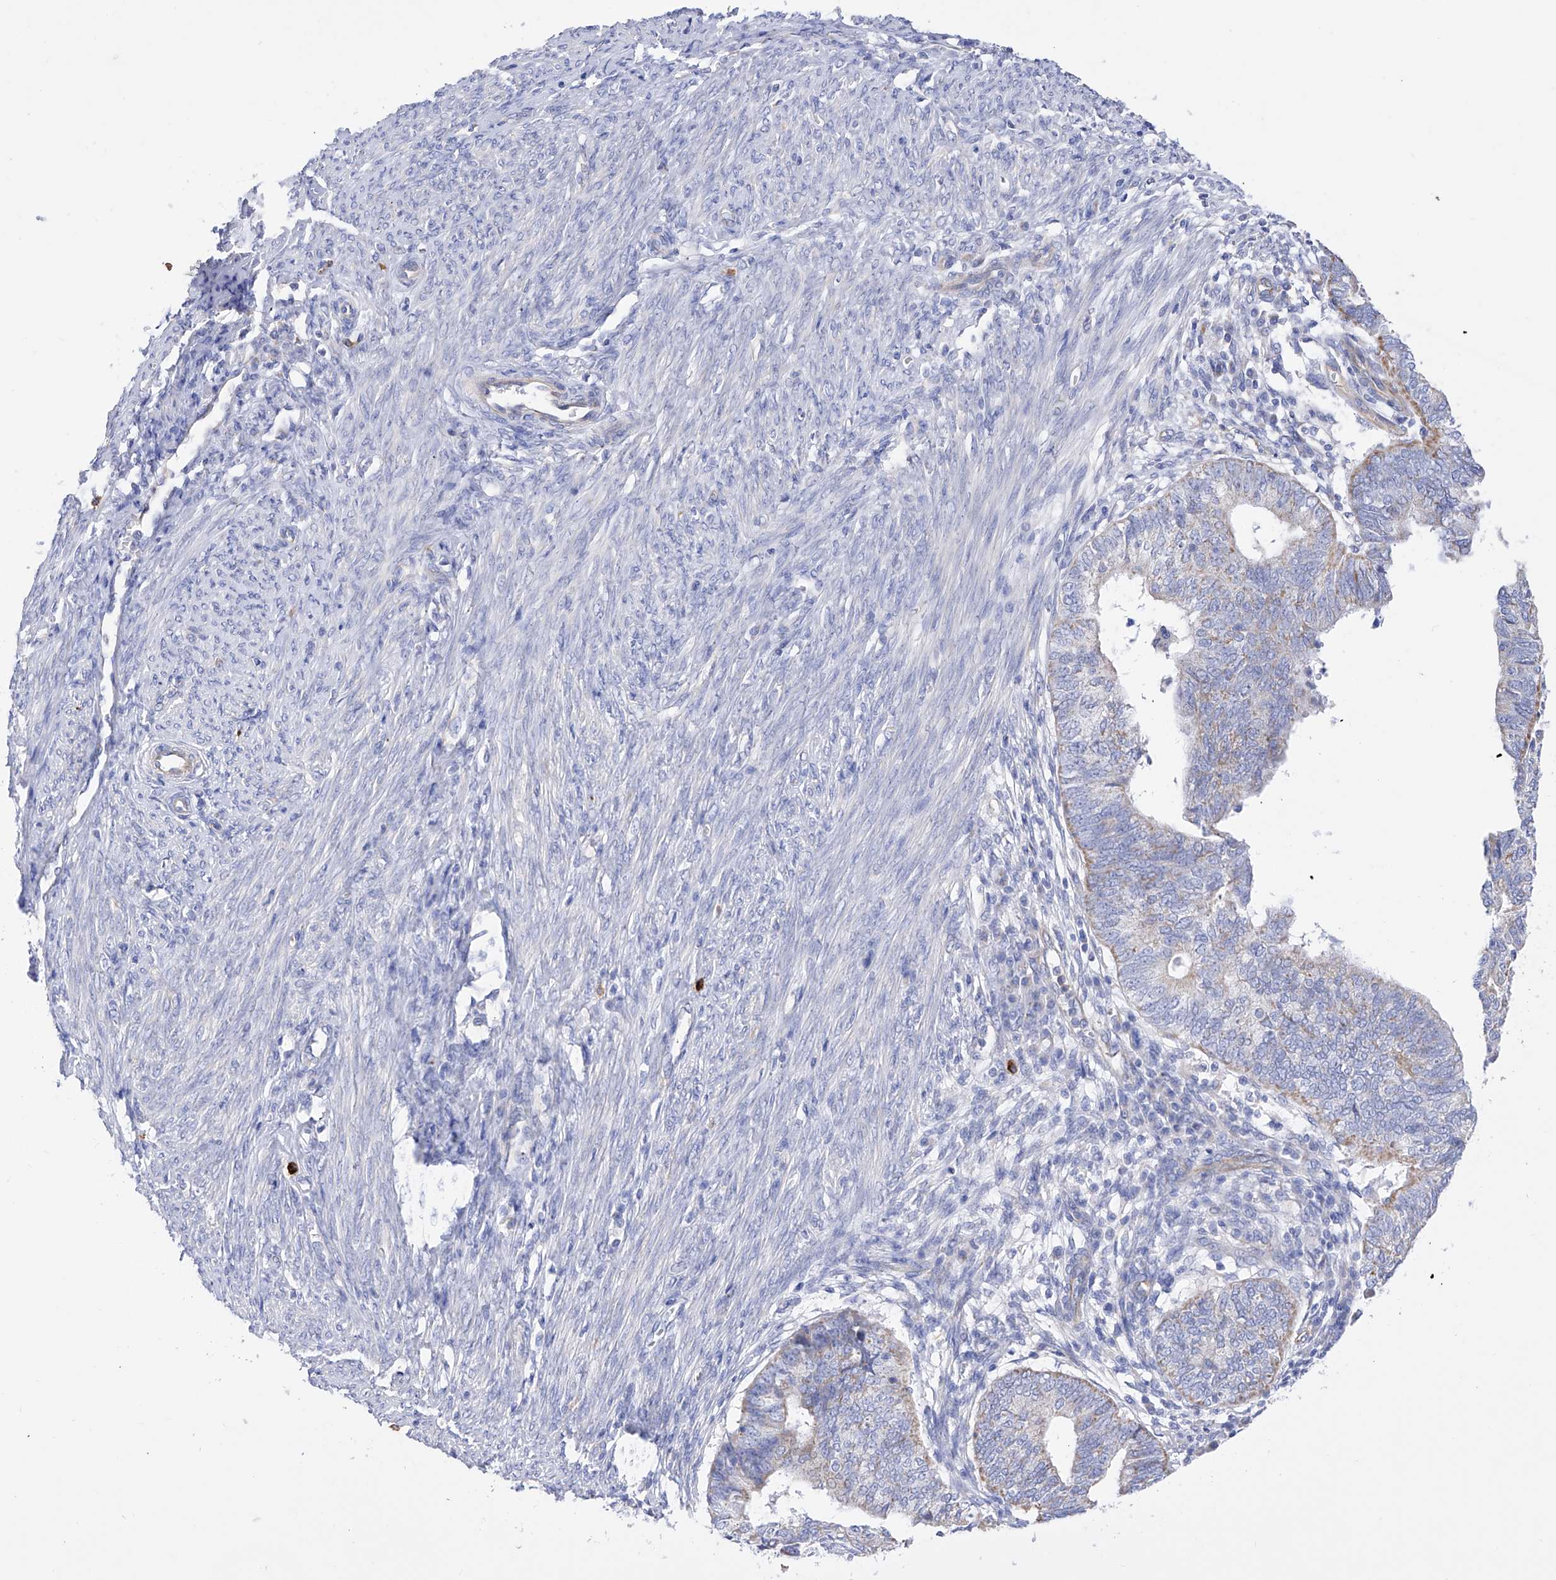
{"staining": {"intensity": "negative", "quantity": "none", "location": "none"}, "tissue": "endometrial cancer", "cell_type": "Tumor cells", "image_type": "cancer", "snomed": [{"axis": "morphology", "description": "Adenocarcinoma, NOS"}, {"axis": "topography", "description": "Uterus"}], "caption": "Immunohistochemistry (IHC) of endometrial cancer (adenocarcinoma) shows no staining in tumor cells.", "gene": "FLG", "patient": {"sex": "female", "age": 77}}